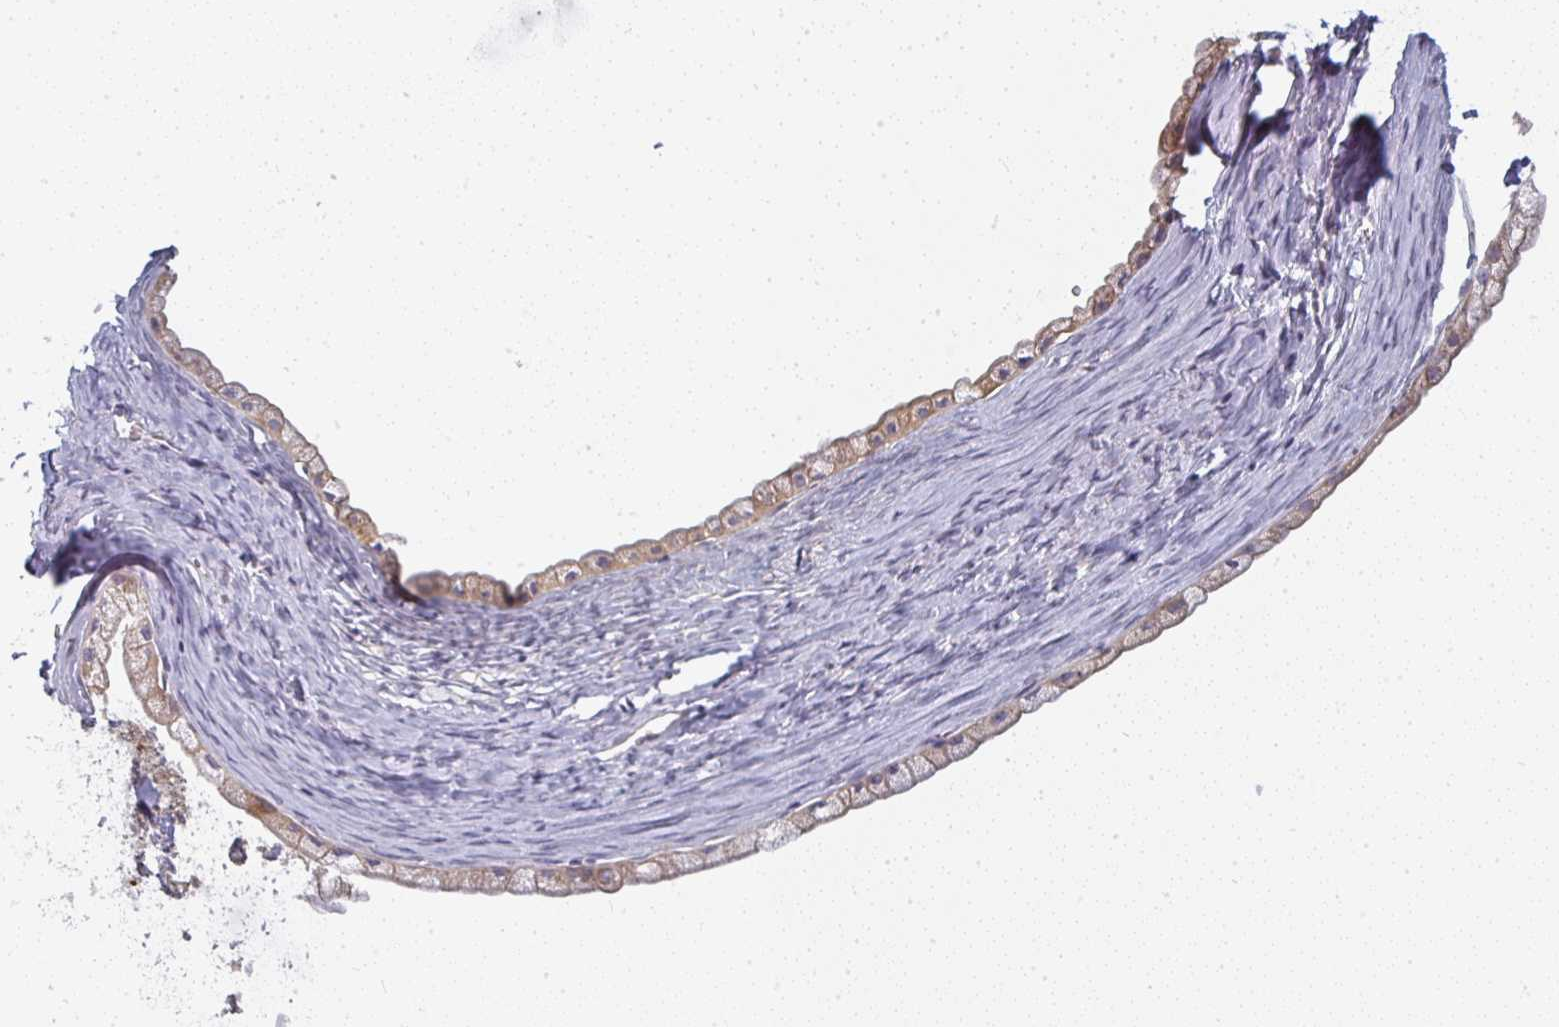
{"staining": {"intensity": "weak", "quantity": ">75%", "location": "cytoplasmic/membranous"}, "tissue": "ovarian cancer", "cell_type": "Tumor cells", "image_type": "cancer", "snomed": [{"axis": "morphology", "description": "Cystadenocarcinoma, mucinous, NOS"}, {"axis": "topography", "description": "Ovary"}], "caption": "IHC of mucinous cystadenocarcinoma (ovarian) displays low levels of weak cytoplasmic/membranous expression in approximately >75% of tumor cells.", "gene": "CTHRC1", "patient": {"sex": "female", "age": 61}}